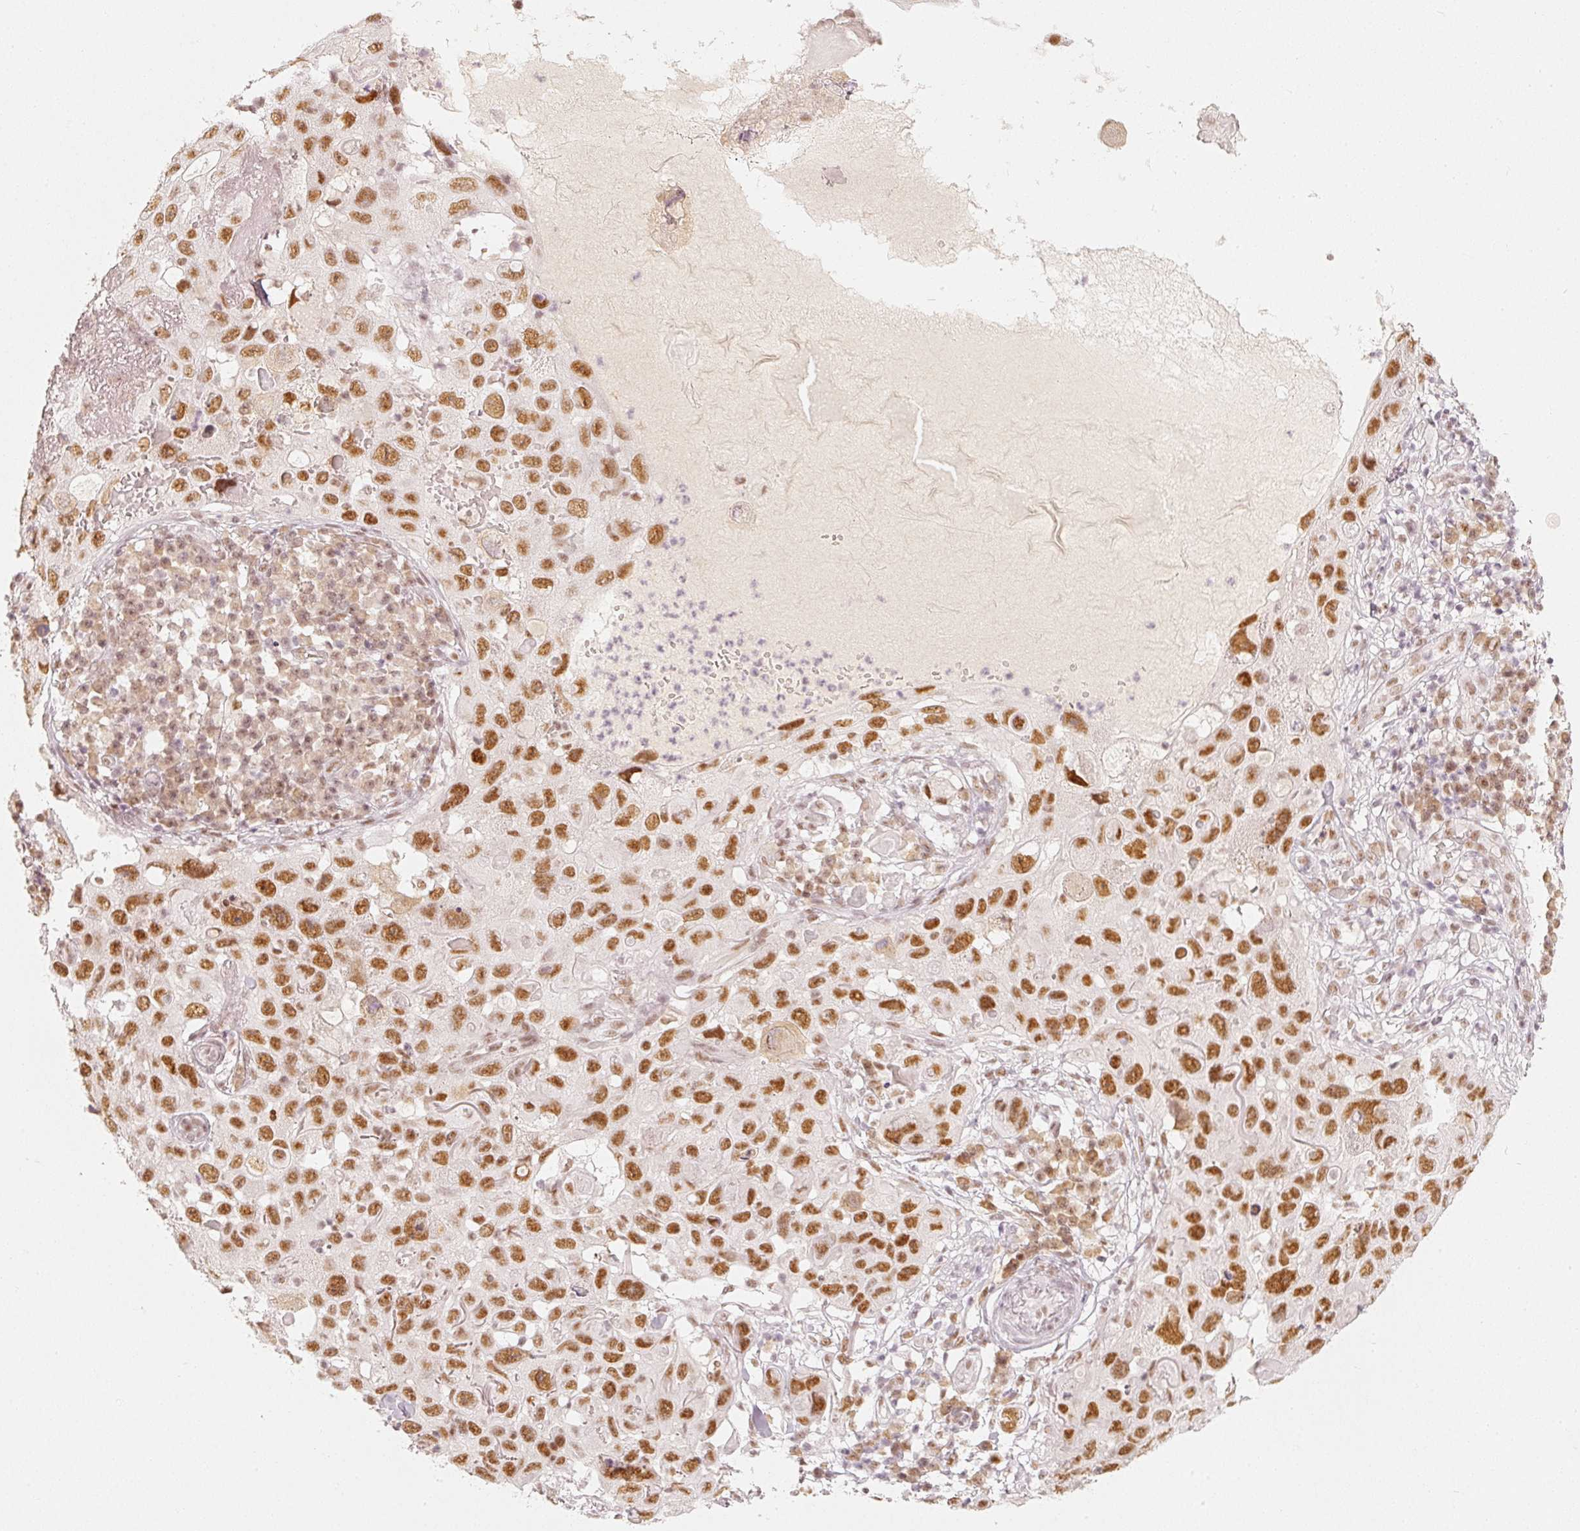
{"staining": {"intensity": "strong", "quantity": ">75%", "location": "nuclear"}, "tissue": "skin cancer", "cell_type": "Tumor cells", "image_type": "cancer", "snomed": [{"axis": "morphology", "description": "Squamous cell carcinoma in situ, NOS"}, {"axis": "morphology", "description": "Squamous cell carcinoma, NOS"}, {"axis": "topography", "description": "Skin"}], "caption": "The micrograph shows staining of squamous cell carcinoma in situ (skin), revealing strong nuclear protein positivity (brown color) within tumor cells.", "gene": "PPP1R10", "patient": {"sex": "male", "age": 93}}